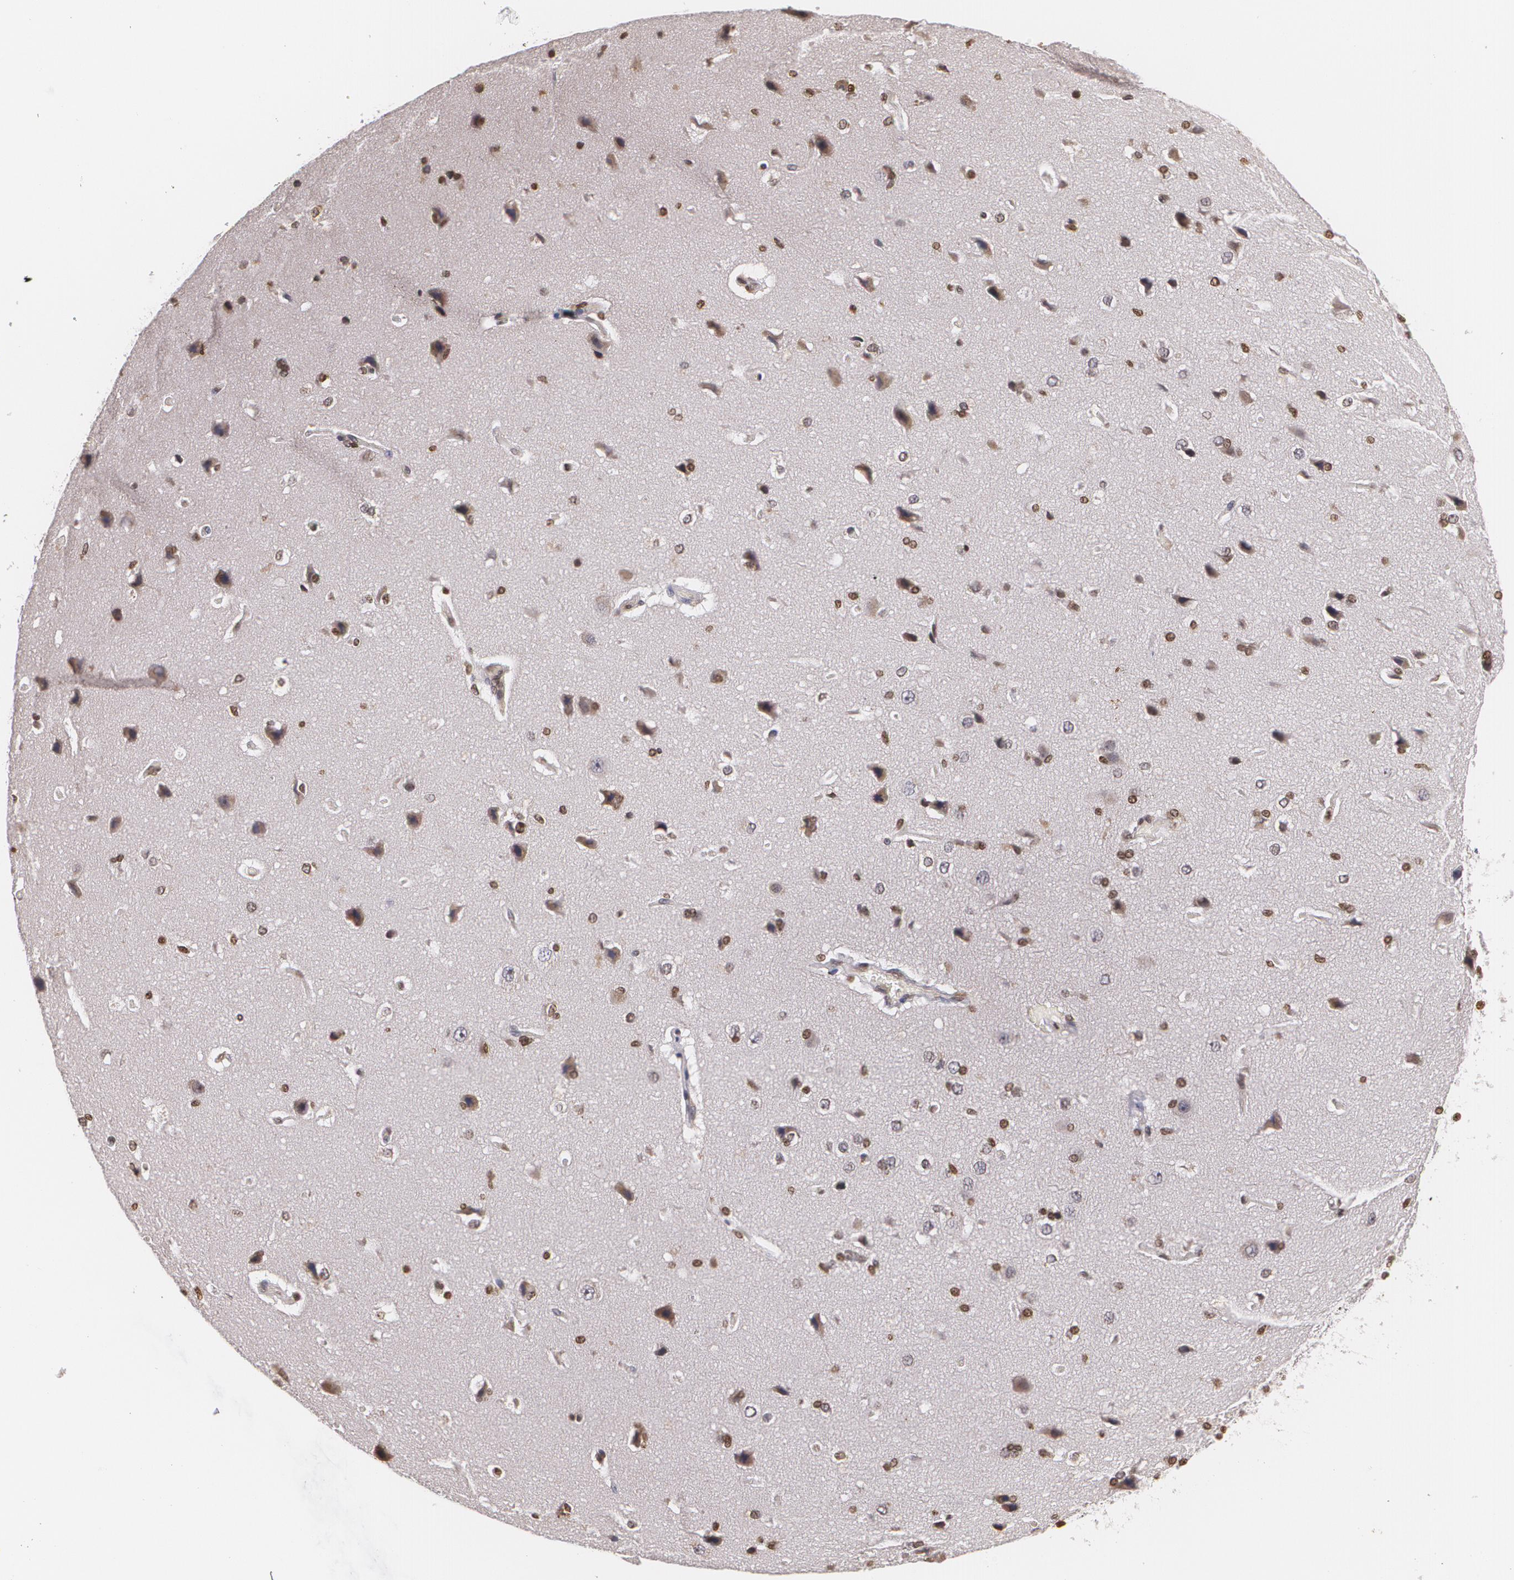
{"staining": {"intensity": "negative", "quantity": "none", "location": "none"}, "tissue": "cerebral cortex", "cell_type": "Endothelial cells", "image_type": "normal", "snomed": [{"axis": "morphology", "description": "Normal tissue, NOS"}, {"axis": "topography", "description": "Cerebral cortex"}], "caption": "Immunohistochemical staining of benign human cerebral cortex displays no significant staining in endothelial cells.", "gene": "VAV3", "patient": {"sex": "female", "age": 45}}